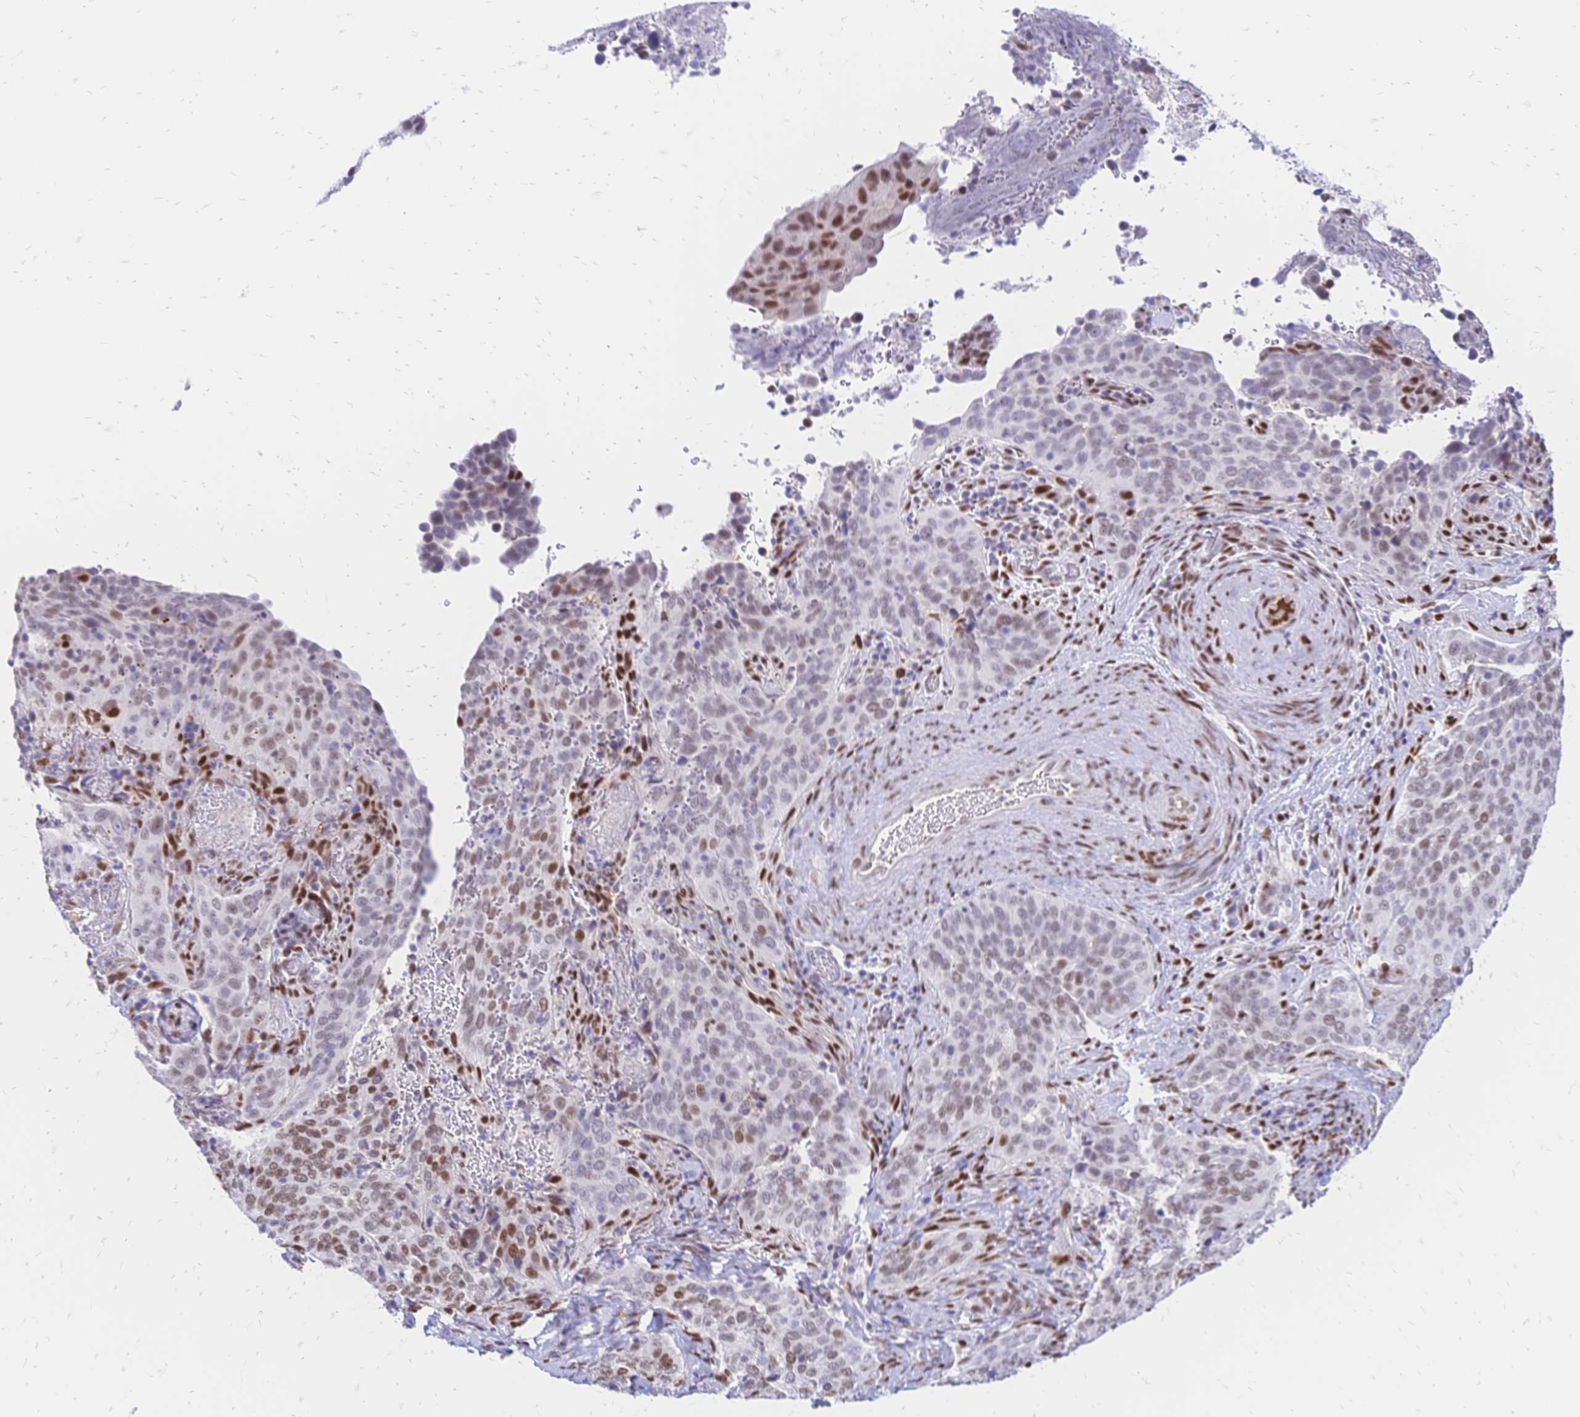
{"staining": {"intensity": "moderate", "quantity": "25%-75%", "location": "nuclear"}, "tissue": "cervical cancer", "cell_type": "Tumor cells", "image_type": "cancer", "snomed": [{"axis": "morphology", "description": "Squamous cell carcinoma, NOS"}, {"axis": "topography", "description": "Cervix"}], "caption": "Moderate nuclear protein positivity is appreciated in approximately 25%-75% of tumor cells in cervical squamous cell carcinoma.", "gene": "NFIC", "patient": {"sex": "female", "age": 38}}